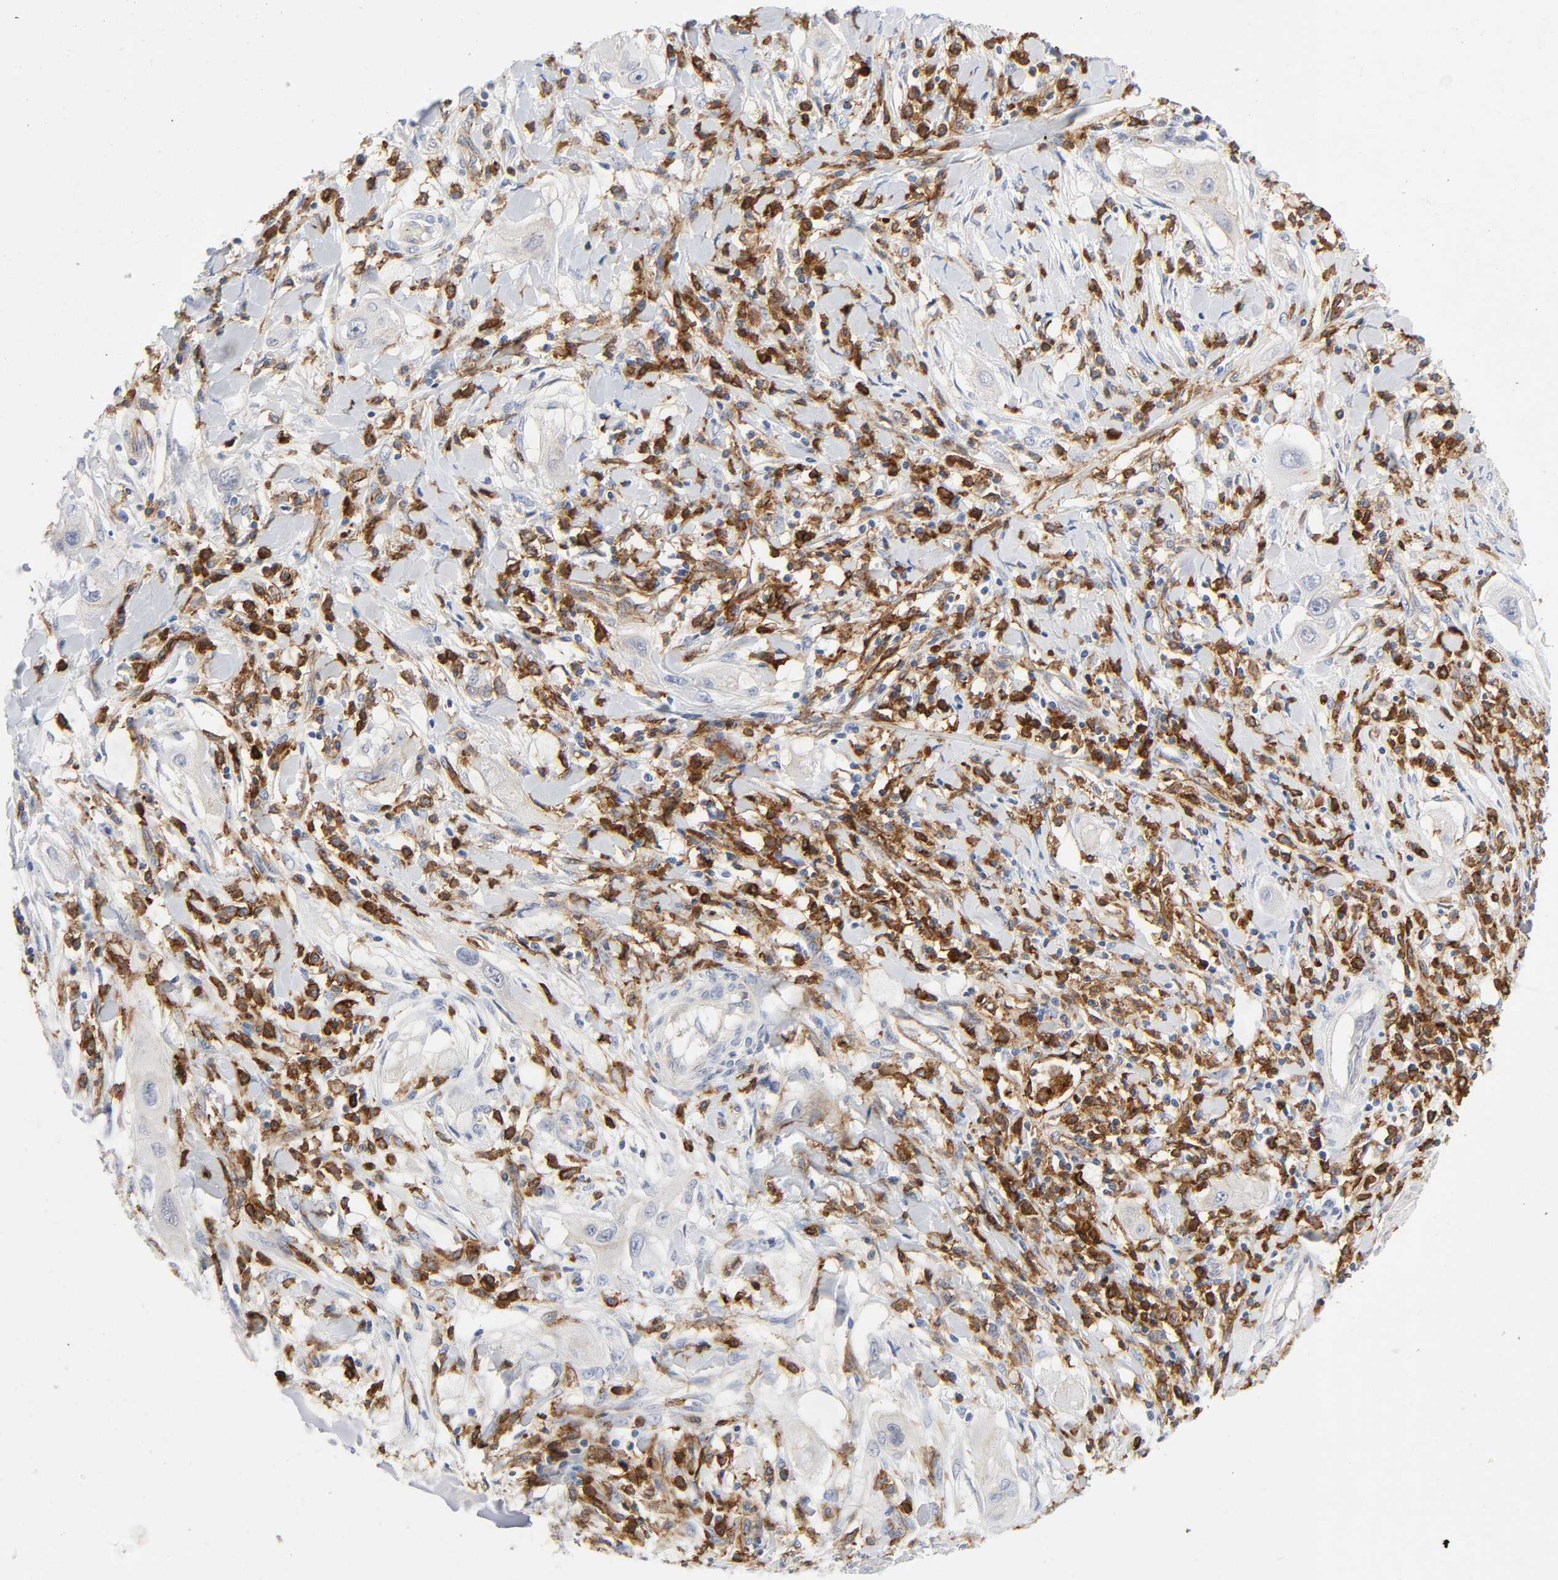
{"staining": {"intensity": "negative", "quantity": "none", "location": "none"}, "tissue": "lung cancer", "cell_type": "Tumor cells", "image_type": "cancer", "snomed": [{"axis": "morphology", "description": "Squamous cell carcinoma, NOS"}, {"axis": "topography", "description": "Lung"}], "caption": "Tumor cells are negative for brown protein staining in squamous cell carcinoma (lung). (DAB (3,3'-diaminobenzidine) IHC, high magnification).", "gene": "LYN", "patient": {"sex": "female", "age": 47}}